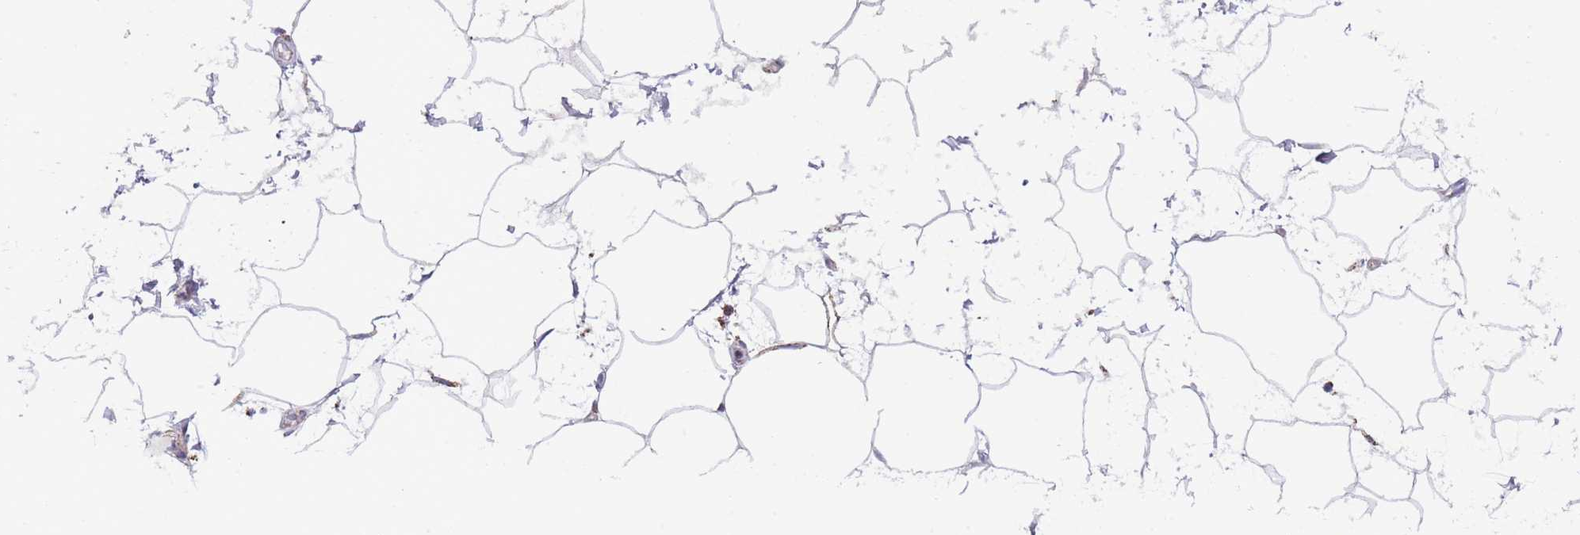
{"staining": {"intensity": "weak", "quantity": ">75%", "location": "cytoplasmic/membranous"}, "tissue": "adipose tissue", "cell_type": "Adipocytes", "image_type": "normal", "snomed": [{"axis": "morphology", "description": "Normal tissue, NOS"}, {"axis": "topography", "description": "Soft tissue"}, {"axis": "topography", "description": "Adipose tissue"}, {"axis": "topography", "description": "Vascular tissue"}, {"axis": "topography", "description": "Peripheral nerve tissue"}], "caption": "This histopathology image exhibits IHC staining of unremarkable adipose tissue, with low weak cytoplasmic/membranous staining in approximately >75% of adipocytes.", "gene": "TEKTIP1", "patient": {"sex": "male", "age": 74}}